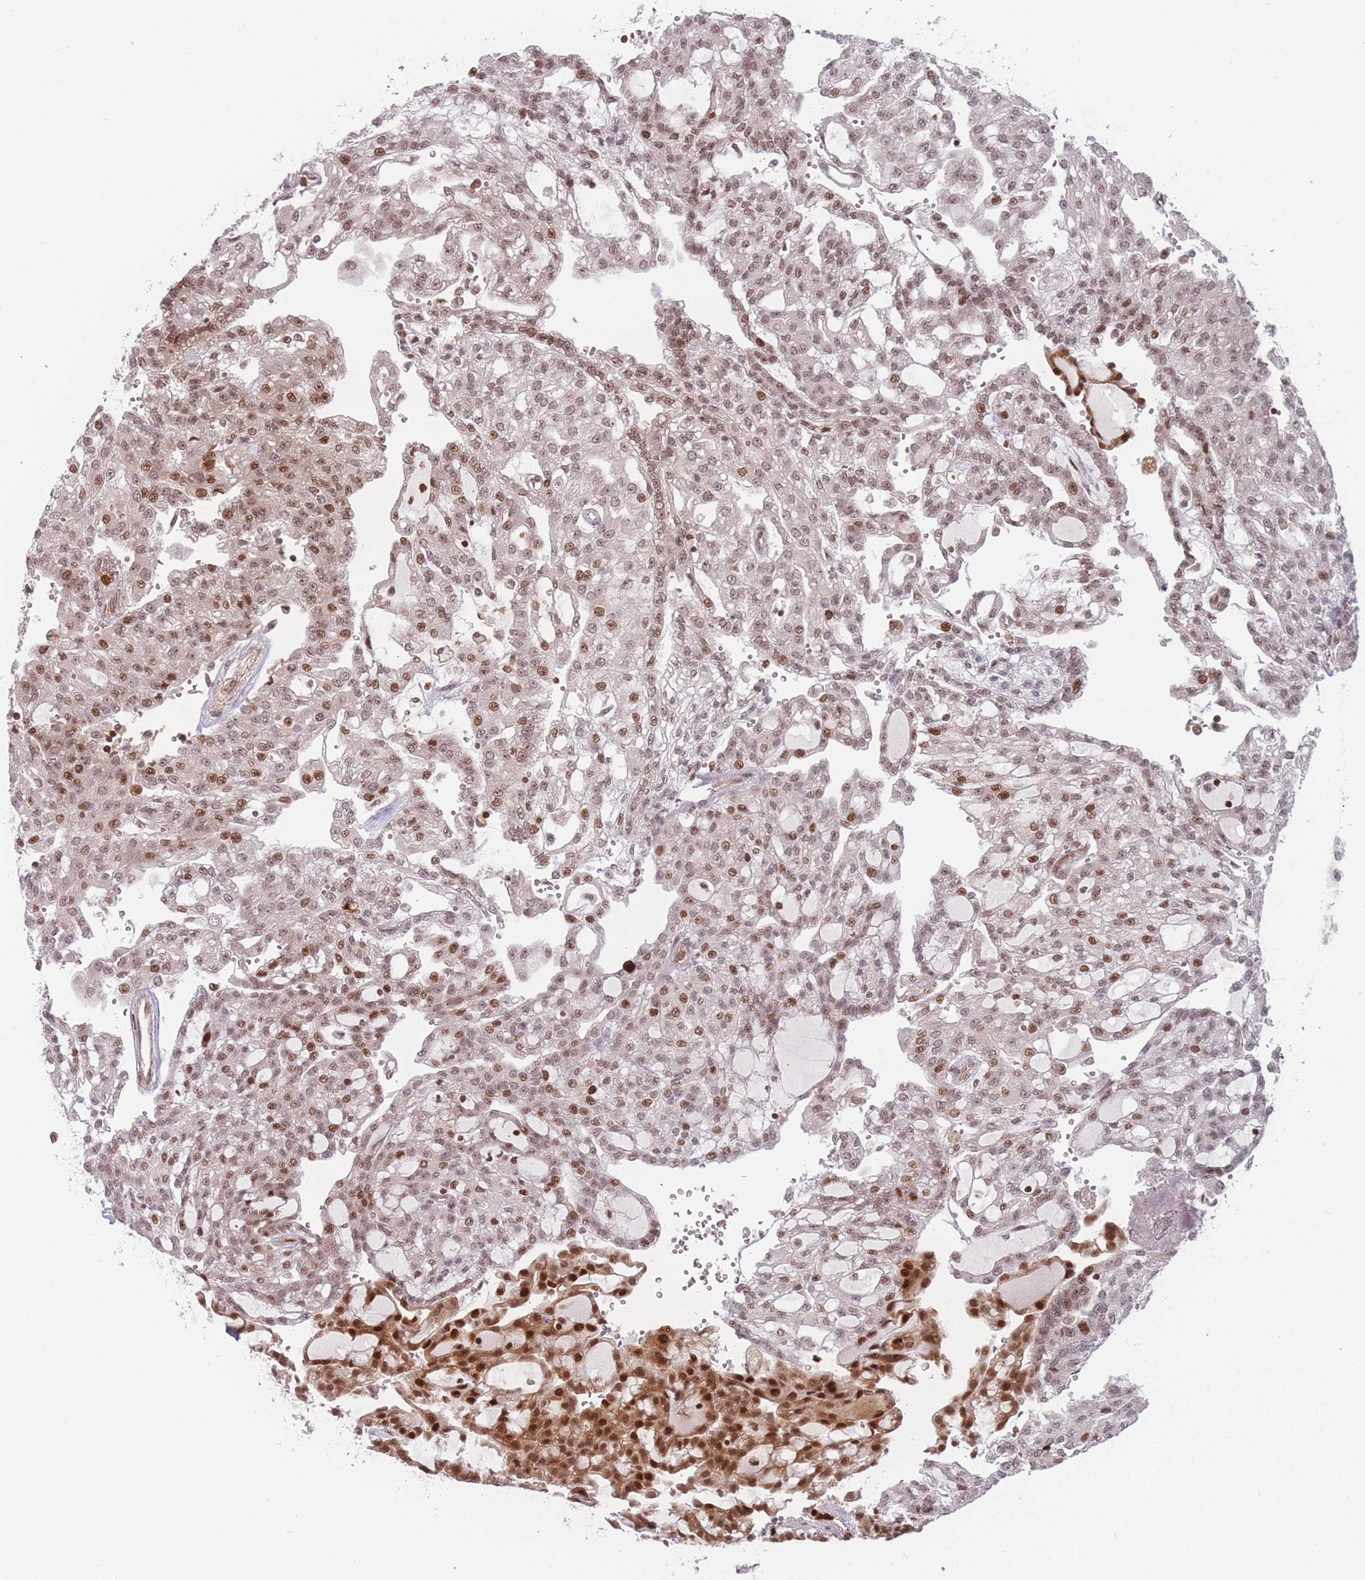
{"staining": {"intensity": "moderate", "quantity": ">75%", "location": "nuclear"}, "tissue": "renal cancer", "cell_type": "Tumor cells", "image_type": "cancer", "snomed": [{"axis": "morphology", "description": "Adenocarcinoma, NOS"}, {"axis": "topography", "description": "Kidney"}], "caption": "Immunohistochemical staining of adenocarcinoma (renal) exhibits medium levels of moderate nuclear protein expression in about >75% of tumor cells.", "gene": "WDR55", "patient": {"sex": "male", "age": 63}}